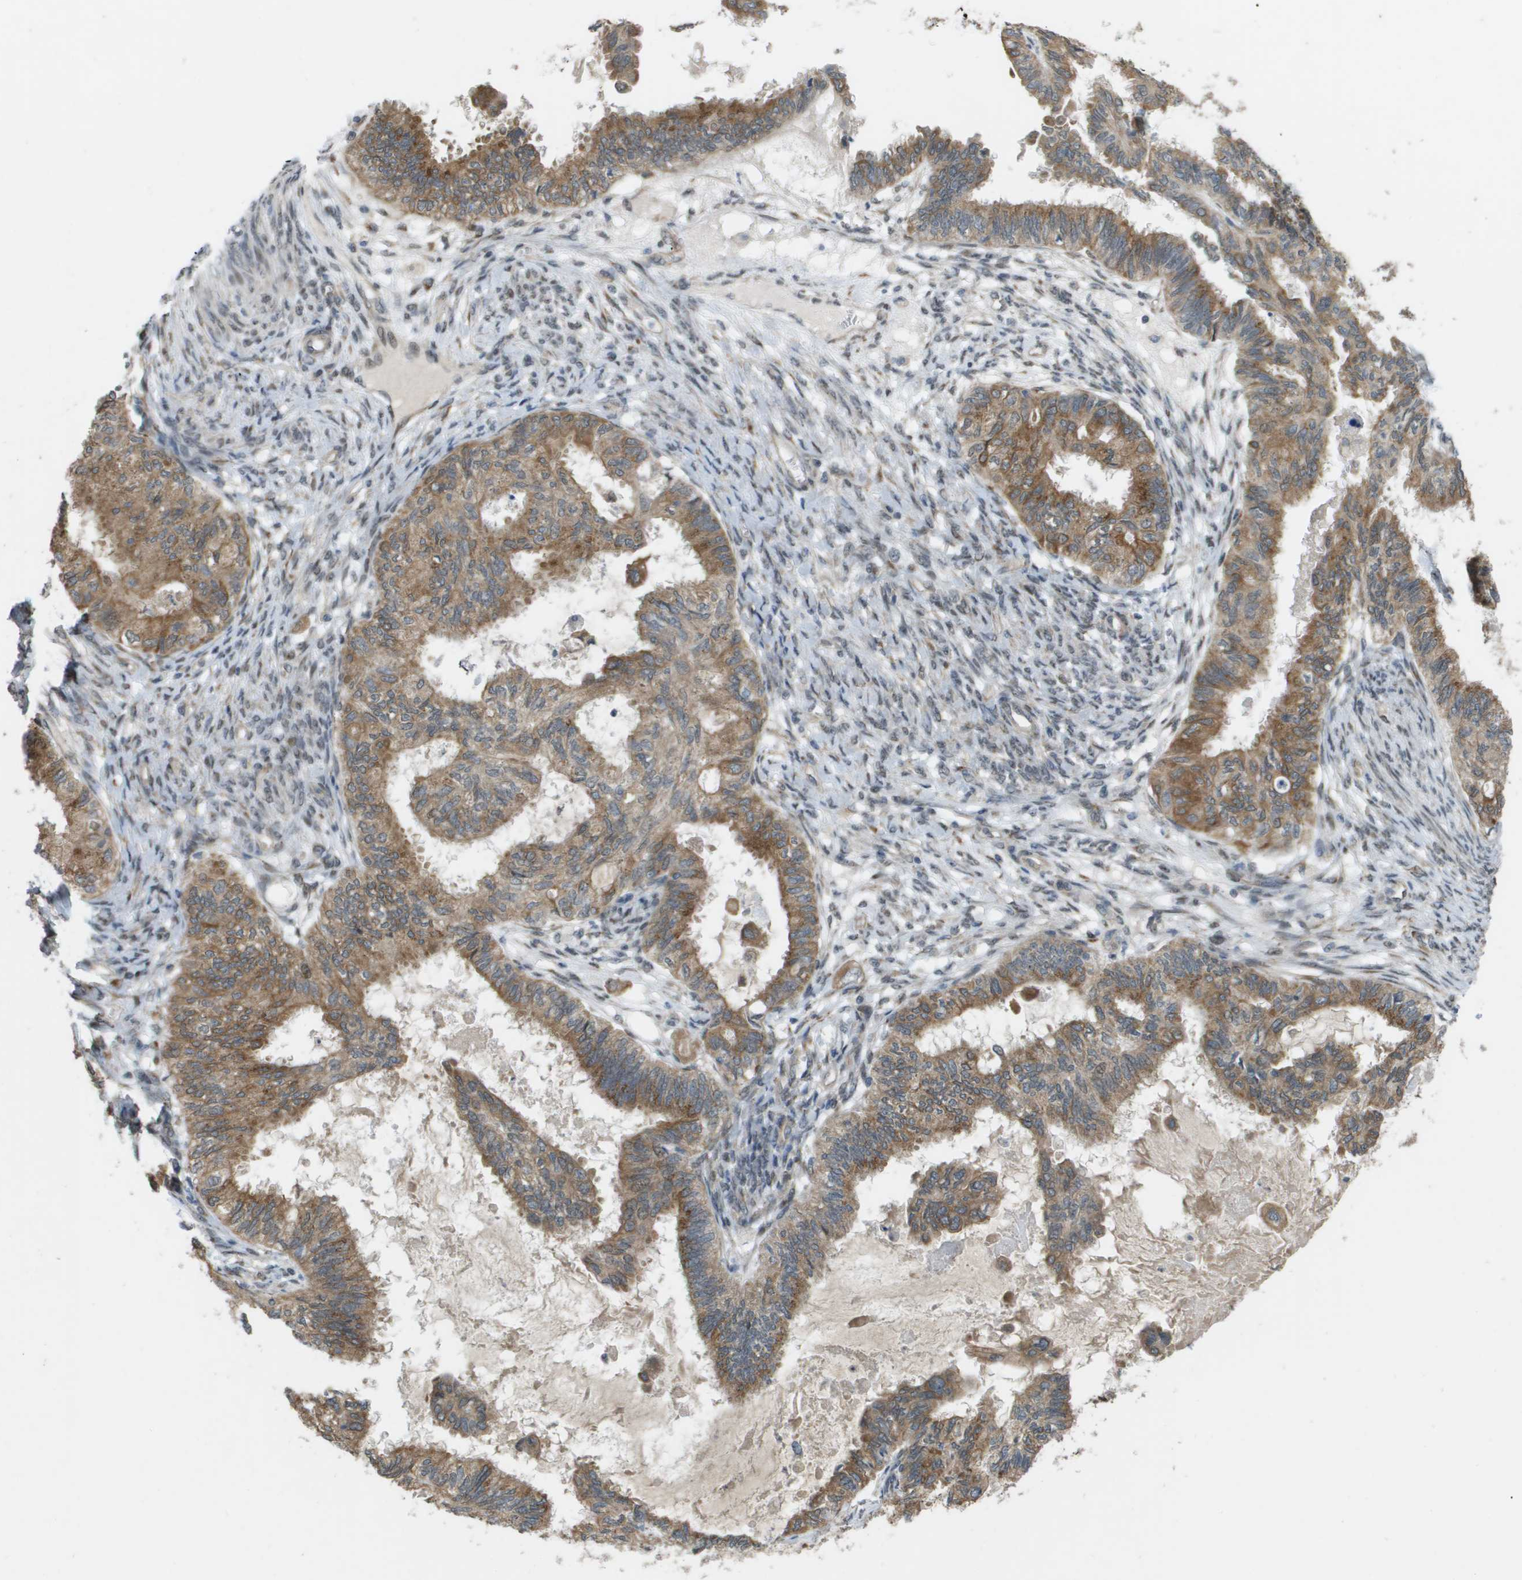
{"staining": {"intensity": "moderate", "quantity": ">75%", "location": "cytoplasmic/membranous"}, "tissue": "cervical cancer", "cell_type": "Tumor cells", "image_type": "cancer", "snomed": [{"axis": "morphology", "description": "Normal tissue, NOS"}, {"axis": "morphology", "description": "Adenocarcinoma, NOS"}, {"axis": "topography", "description": "Cervix"}, {"axis": "topography", "description": "Endometrium"}], "caption": "The image displays immunohistochemical staining of cervical cancer (adenocarcinoma). There is moderate cytoplasmic/membranous expression is identified in about >75% of tumor cells.", "gene": "IFNLR1", "patient": {"sex": "female", "age": 86}}